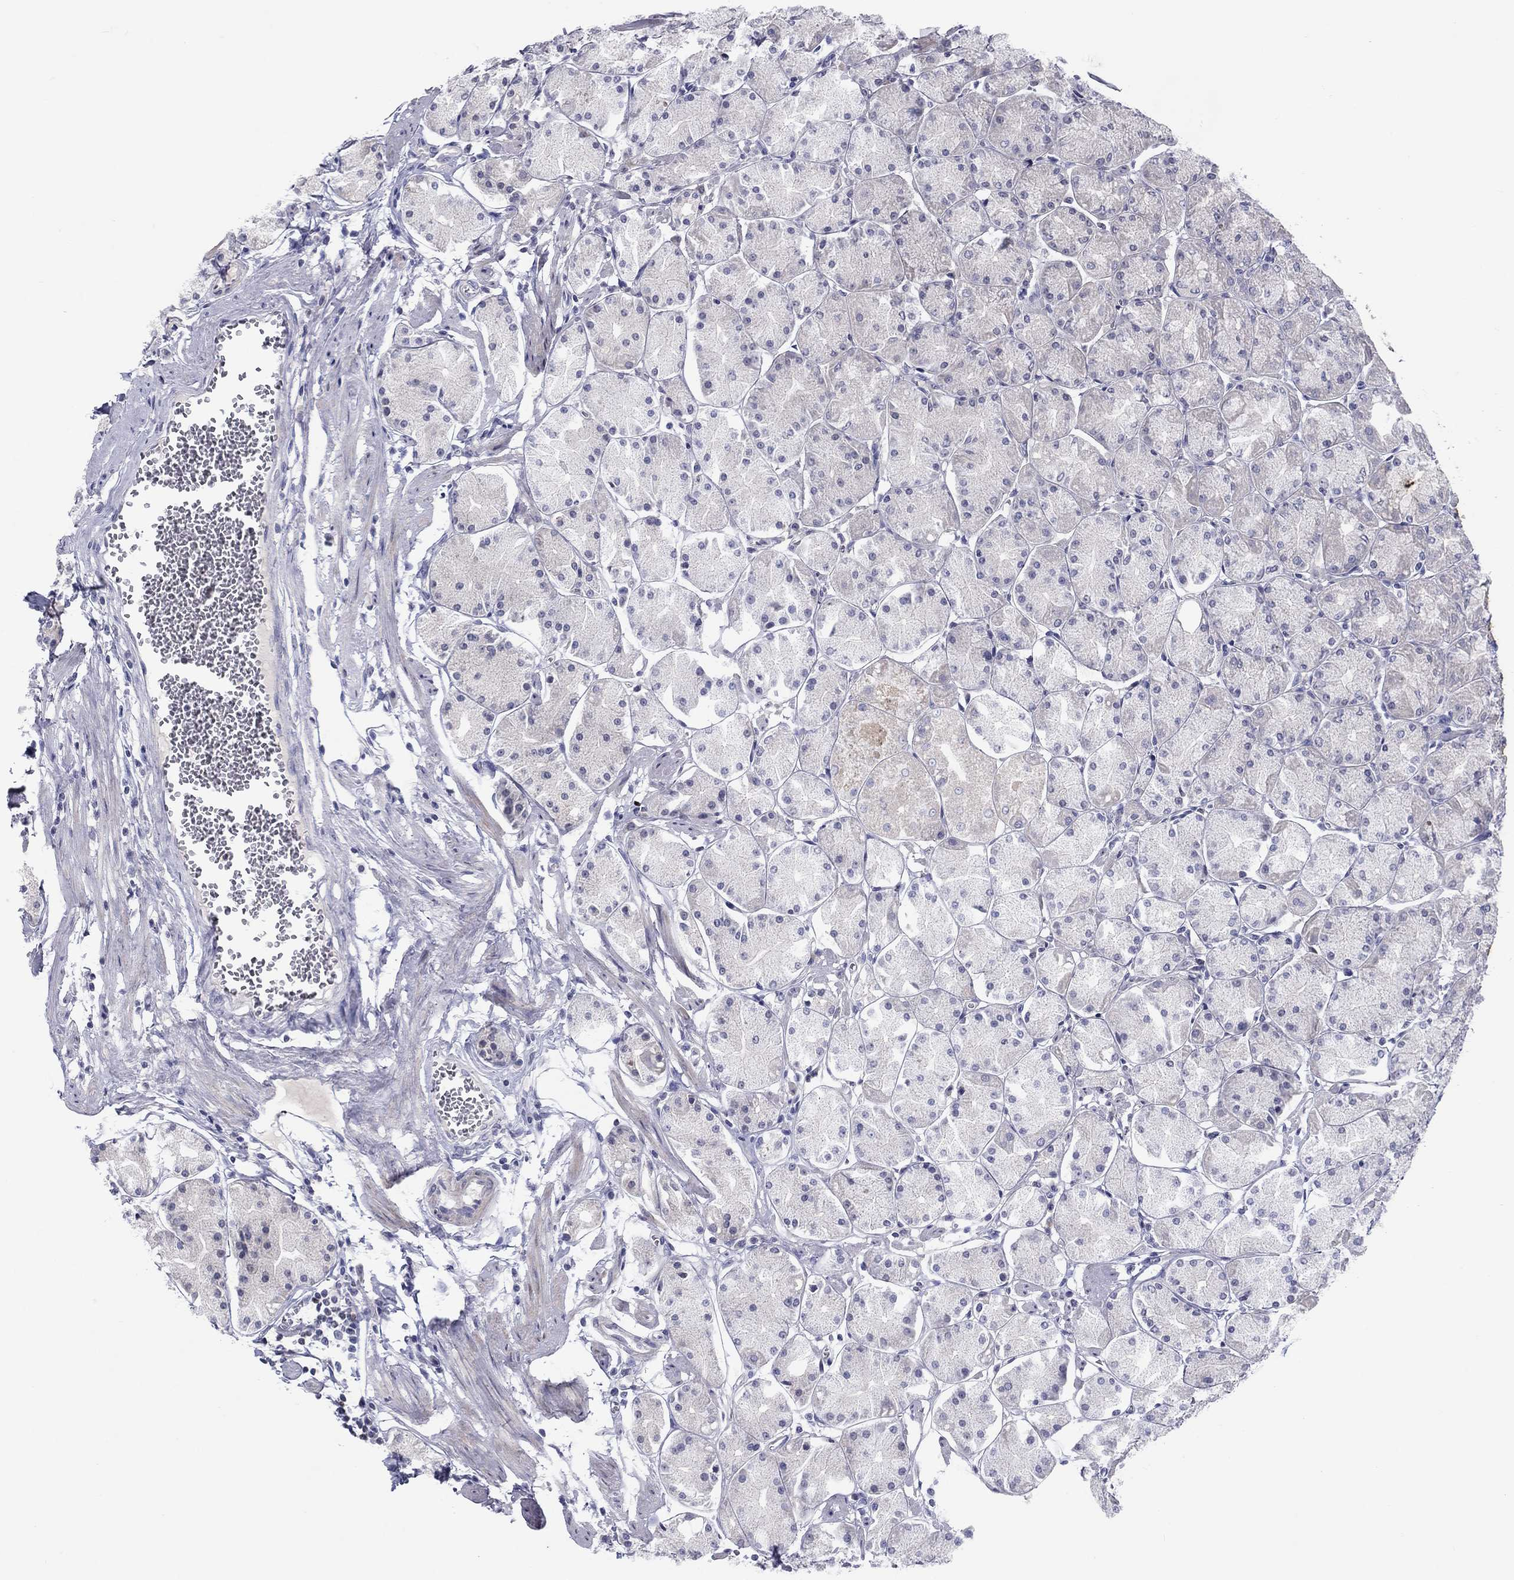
{"staining": {"intensity": "weak", "quantity": "<25%", "location": "cytoplasmic/membranous"}, "tissue": "stomach", "cell_type": "Glandular cells", "image_type": "normal", "snomed": [{"axis": "morphology", "description": "Normal tissue, NOS"}, {"axis": "topography", "description": "Stomach, upper"}], "caption": "An image of human stomach is negative for staining in glandular cells. (Immunohistochemistry, brightfield microscopy, high magnification).", "gene": "CACNA1A", "patient": {"sex": "male", "age": 60}}